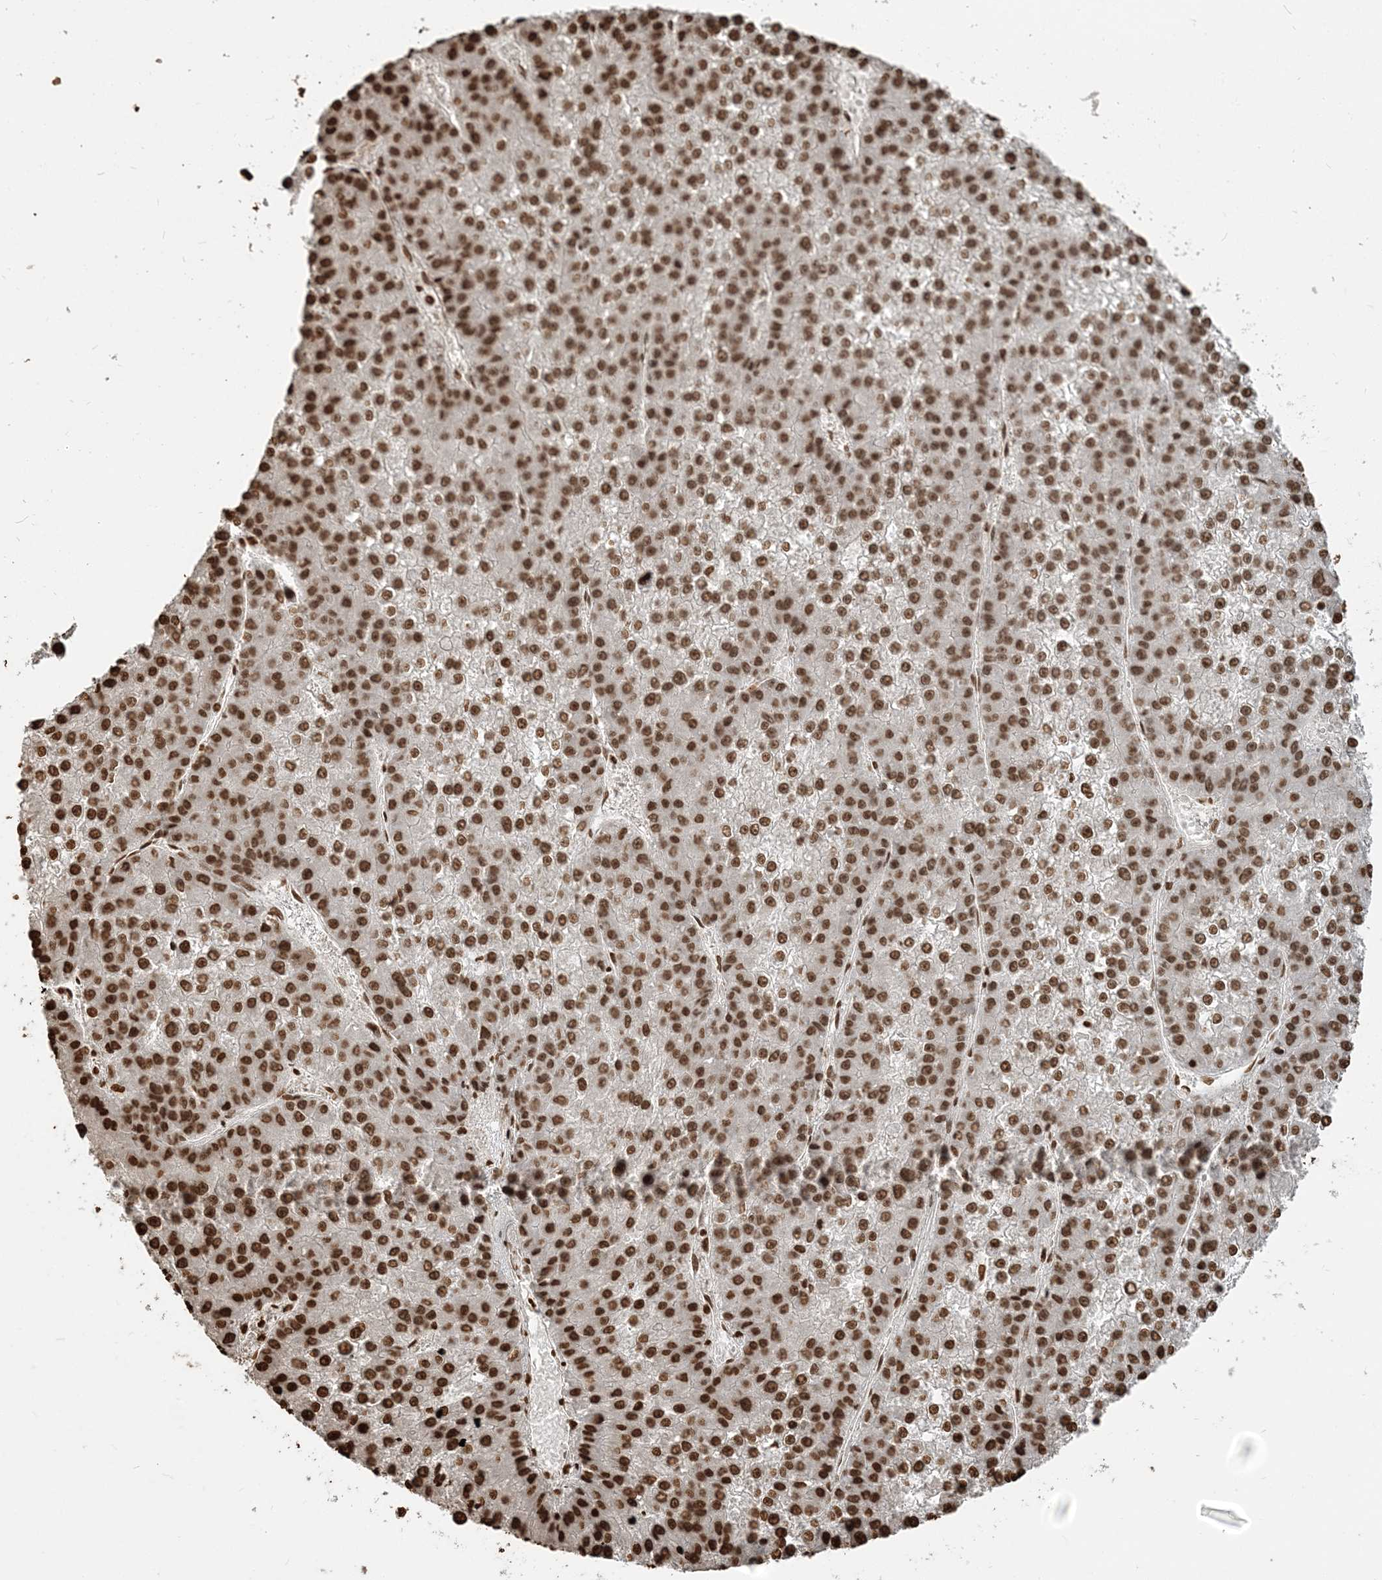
{"staining": {"intensity": "strong", "quantity": ">75%", "location": "nuclear"}, "tissue": "liver cancer", "cell_type": "Tumor cells", "image_type": "cancer", "snomed": [{"axis": "morphology", "description": "Carcinoma, Hepatocellular, NOS"}, {"axis": "topography", "description": "Liver"}], "caption": "This is a histology image of immunohistochemistry (IHC) staining of hepatocellular carcinoma (liver), which shows strong staining in the nuclear of tumor cells.", "gene": "H3-3B", "patient": {"sex": "female", "age": 73}}